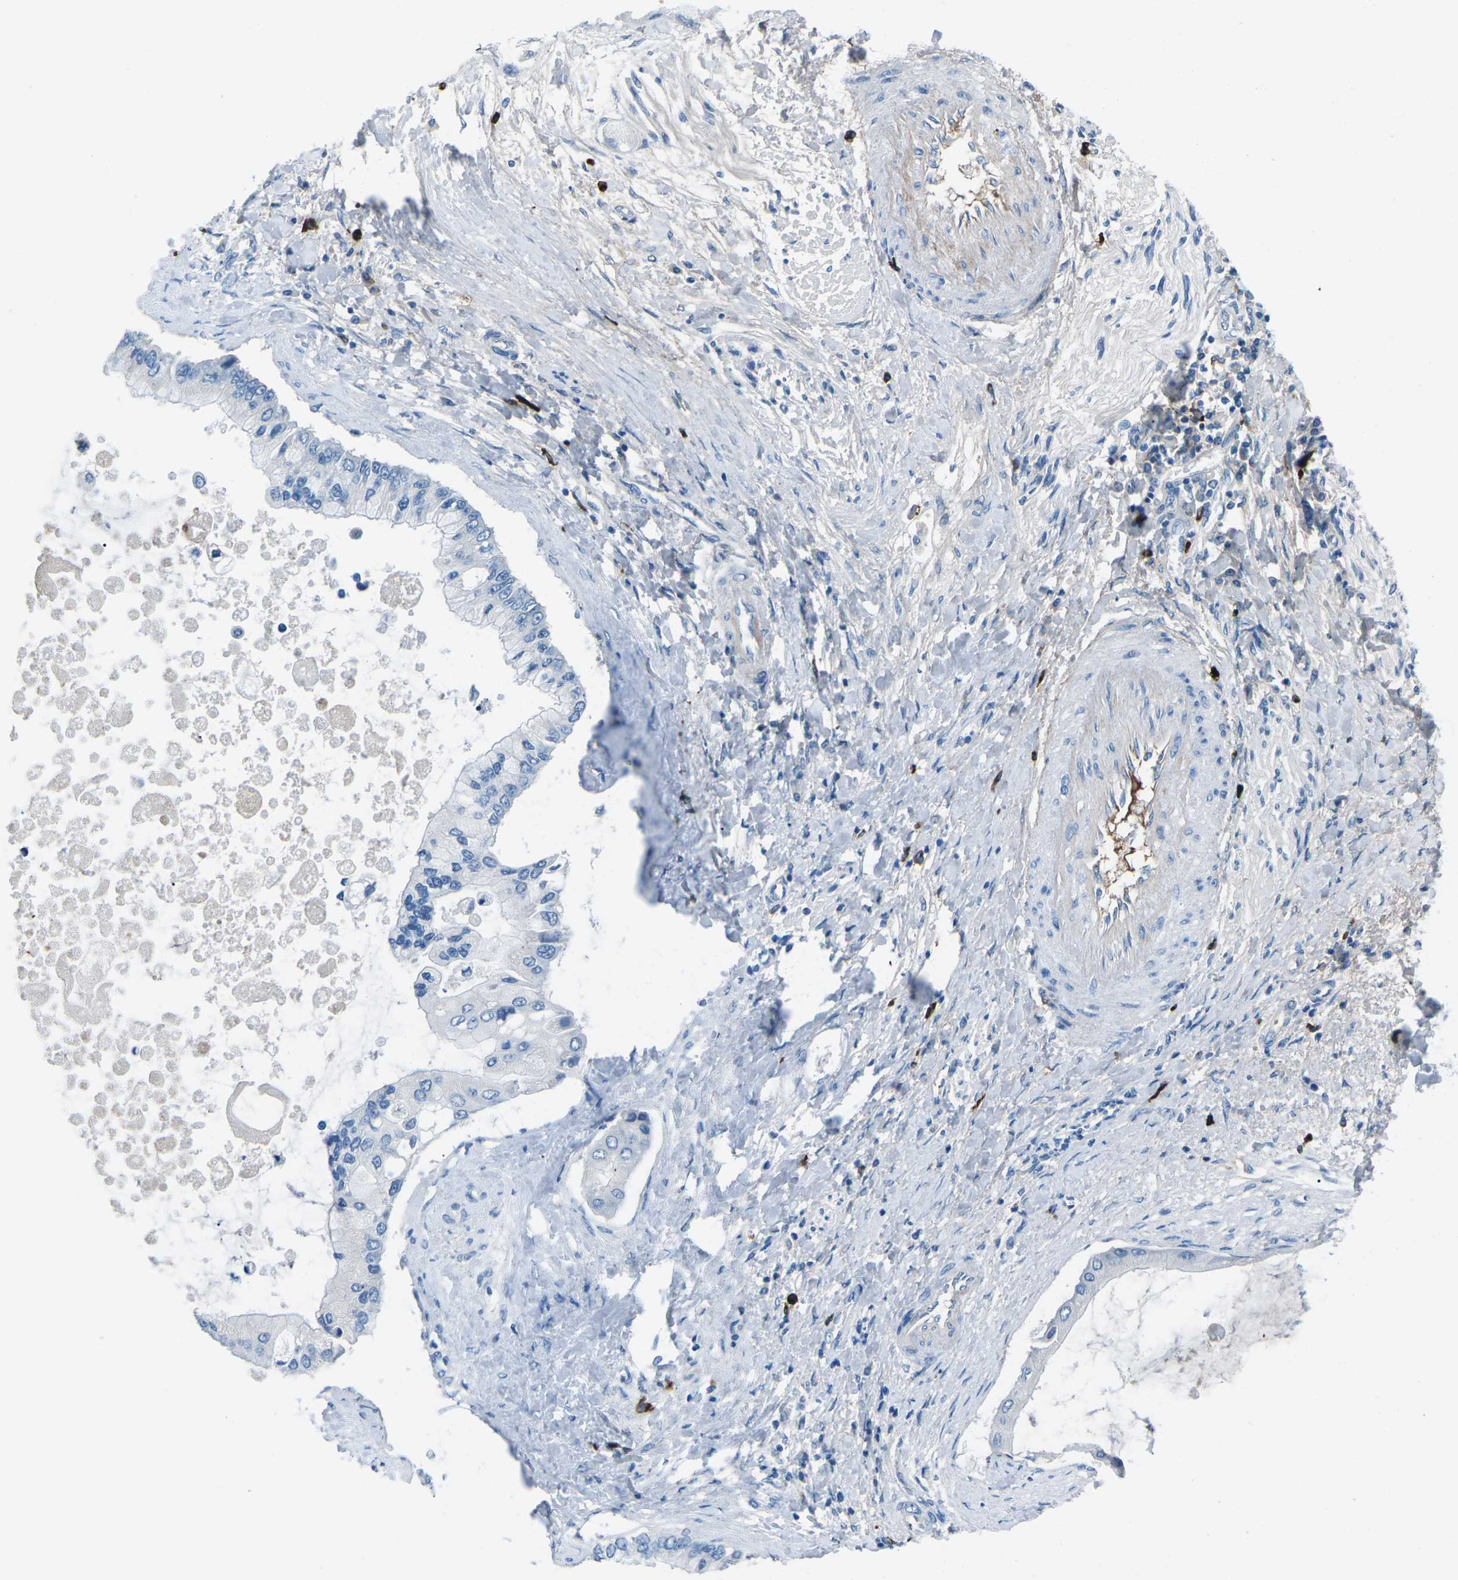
{"staining": {"intensity": "negative", "quantity": "none", "location": "none"}, "tissue": "liver cancer", "cell_type": "Tumor cells", "image_type": "cancer", "snomed": [{"axis": "morphology", "description": "Cholangiocarcinoma"}, {"axis": "topography", "description": "Liver"}], "caption": "Liver cancer was stained to show a protein in brown. There is no significant staining in tumor cells.", "gene": "FCN1", "patient": {"sex": "male", "age": 50}}